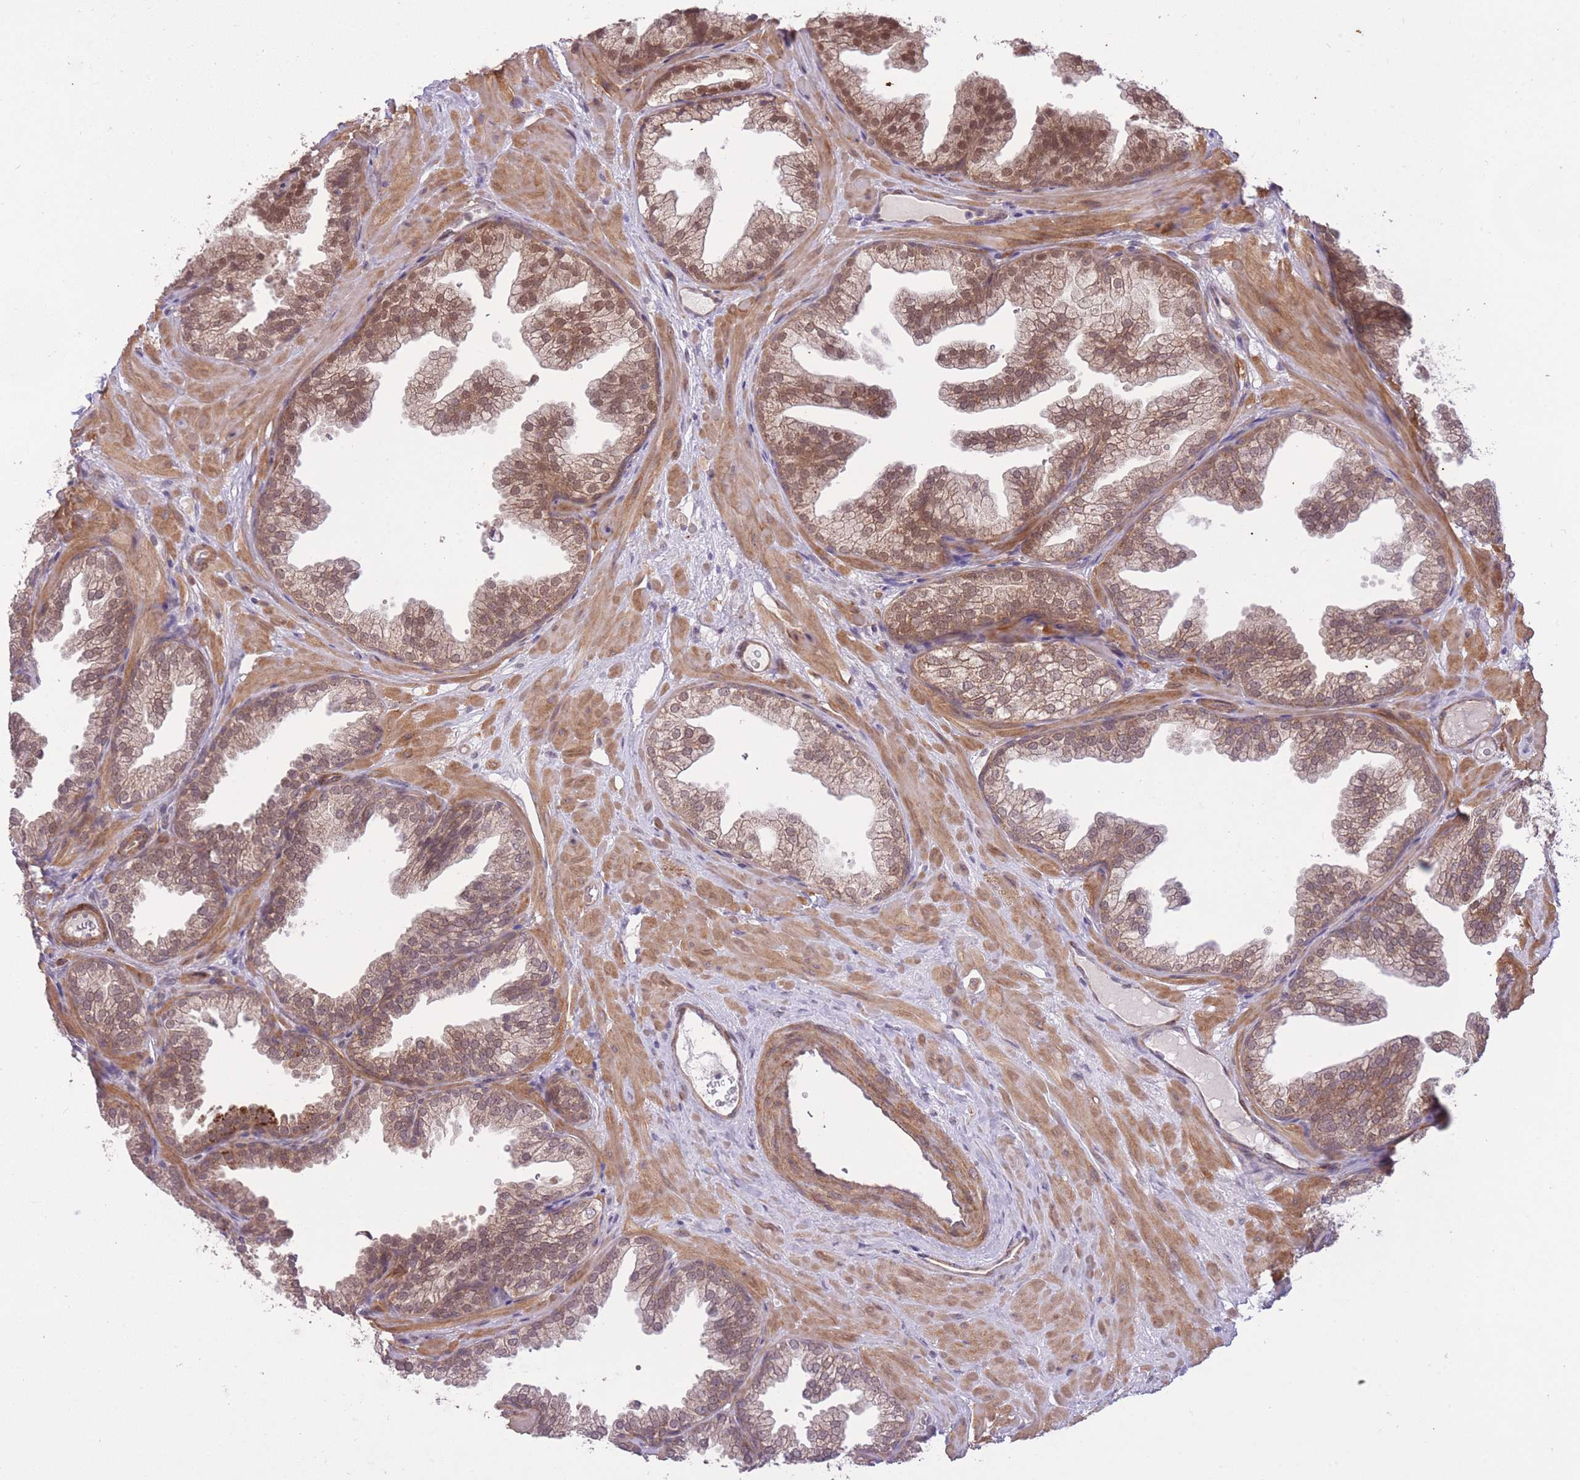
{"staining": {"intensity": "moderate", "quantity": ">75%", "location": "cytoplasmic/membranous,nuclear"}, "tissue": "prostate", "cell_type": "Glandular cells", "image_type": "normal", "snomed": [{"axis": "morphology", "description": "Normal tissue, NOS"}, {"axis": "topography", "description": "Prostate"}], "caption": "Moderate cytoplasmic/membranous,nuclear staining for a protein is present in approximately >75% of glandular cells of unremarkable prostate using immunohistochemistry (IHC).", "gene": "ELOA2", "patient": {"sex": "male", "age": 37}}